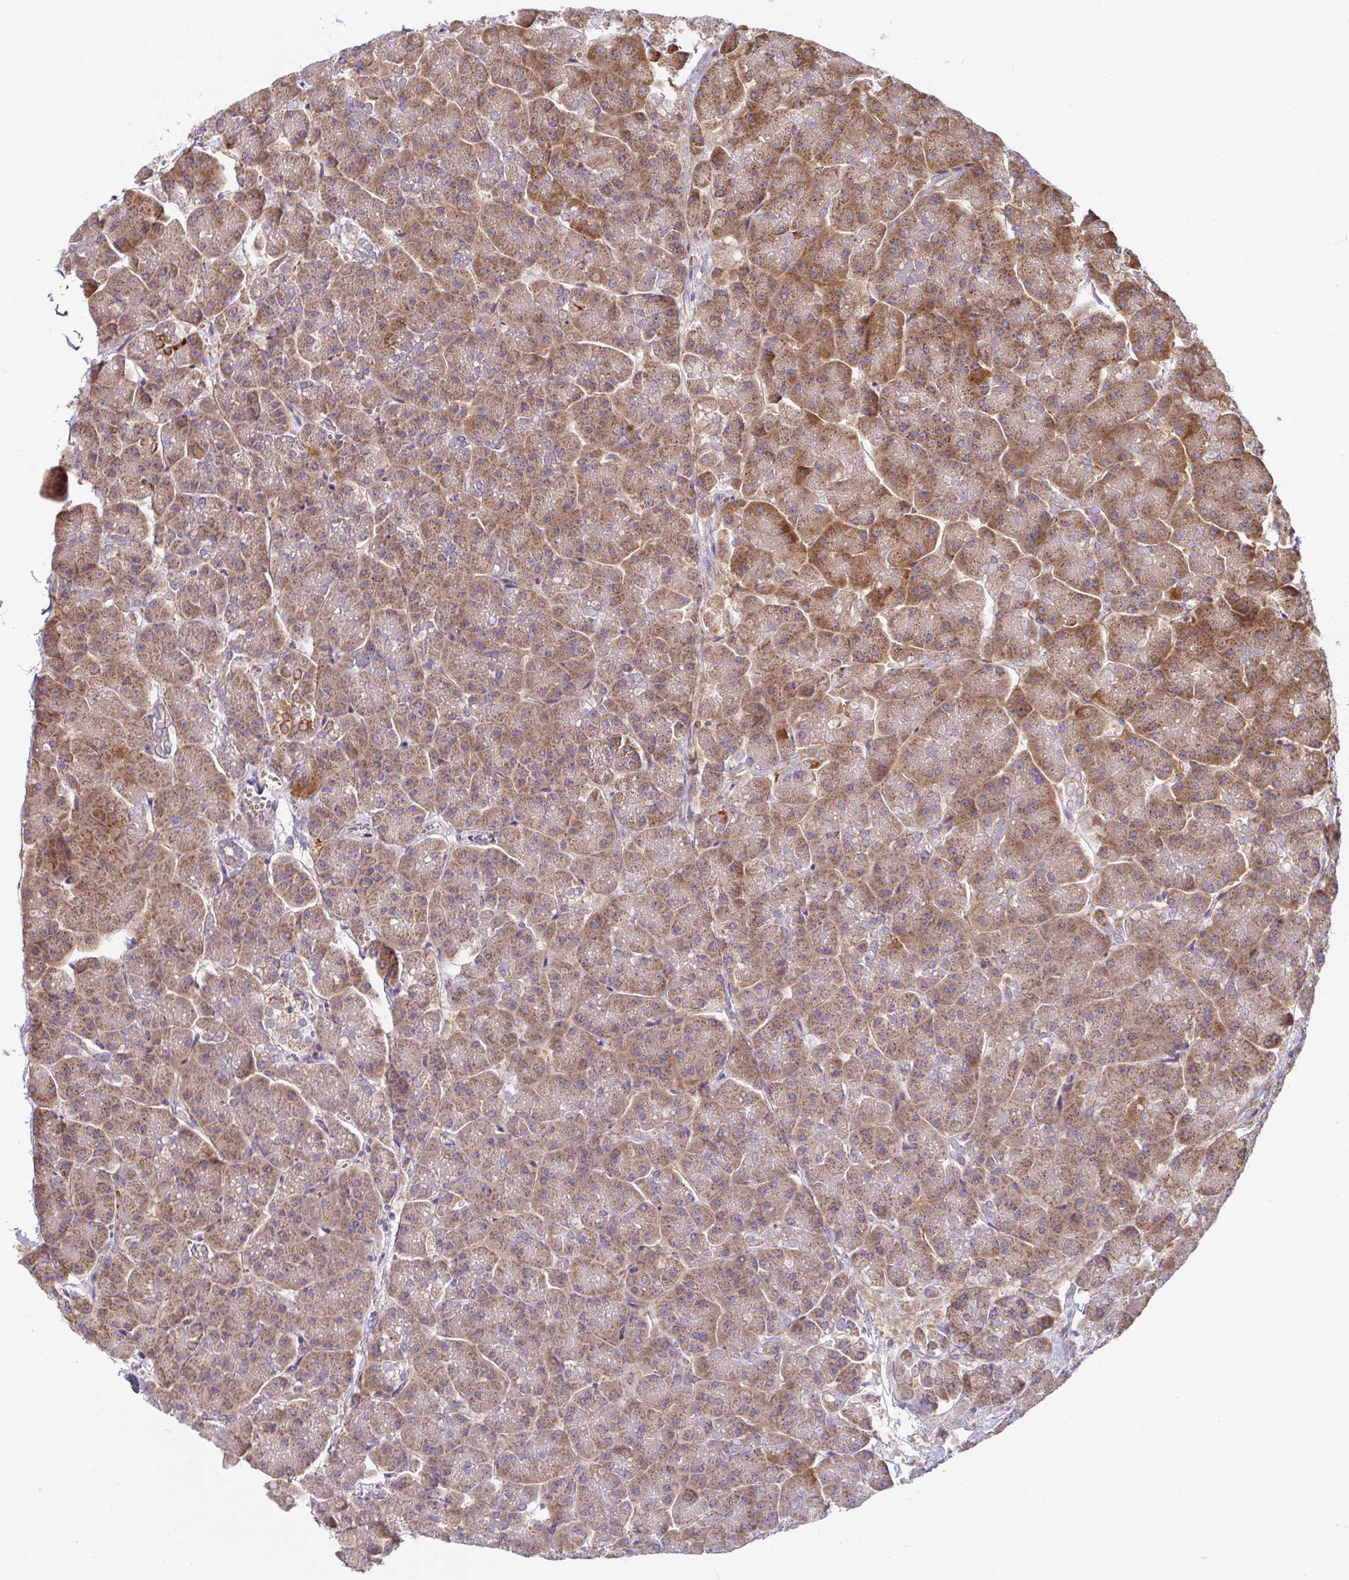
{"staining": {"intensity": "moderate", "quantity": ">75%", "location": "cytoplasmic/membranous"}, "tissue": "pancreas", "cell_type": "Exocrine glandular cells", "image_type": "normal", "snomed": [{"axis": "morphology", "description": "Normal tissue, NOS"}, {"axis": "topography", "description": "Pancreas"}, {"axis": "topography", "description": "Peripheral nerve tissue"}], "caption": "This photomicrograph exhibits immunohistochemistry (IHC) staining of normal pancreas, with medium moderate cytoplasmic/membranous expression in about >75% of exocrine glandular cells.", "gene": "SKP2", "patient": {"sex": "male", "age": 54}}